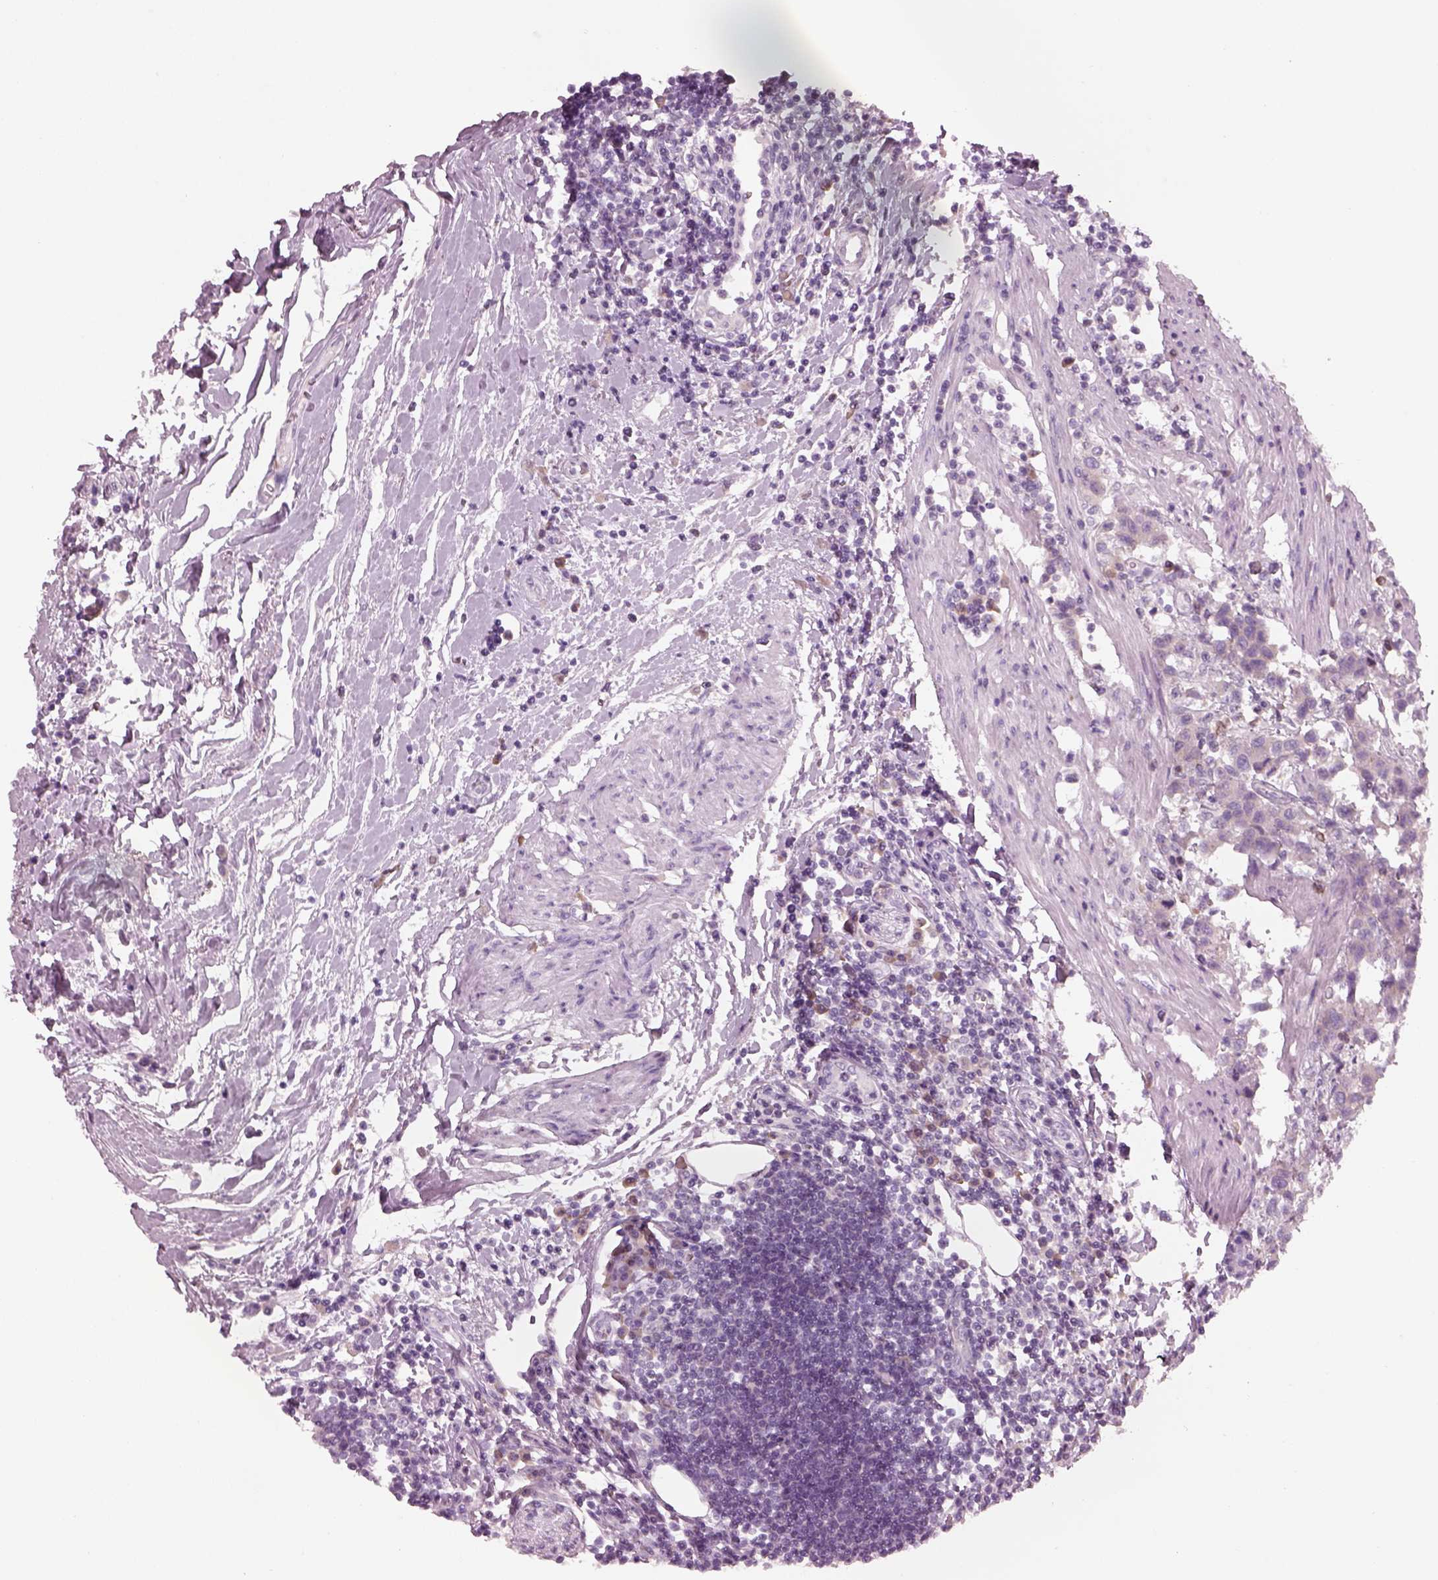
{"staining": {"intensity": "negative", "quantity": "none", "location": "none"}, "tissue": "urothelial cancer", "cell_type": "Tumor cells", "image_type": "cancer", "snomed": [{"axis": "morphology", "description": "Urothelial carcinoma, High grade"}, {"axis": "topography", "description": "Urinary bladder"}], "caption": "This is an IHC histopathology image of human urothelial cancer. There is no expression in tumor cells.", "gene": "SLC27A2", "patient": {"sex": "female", "age": 58}}